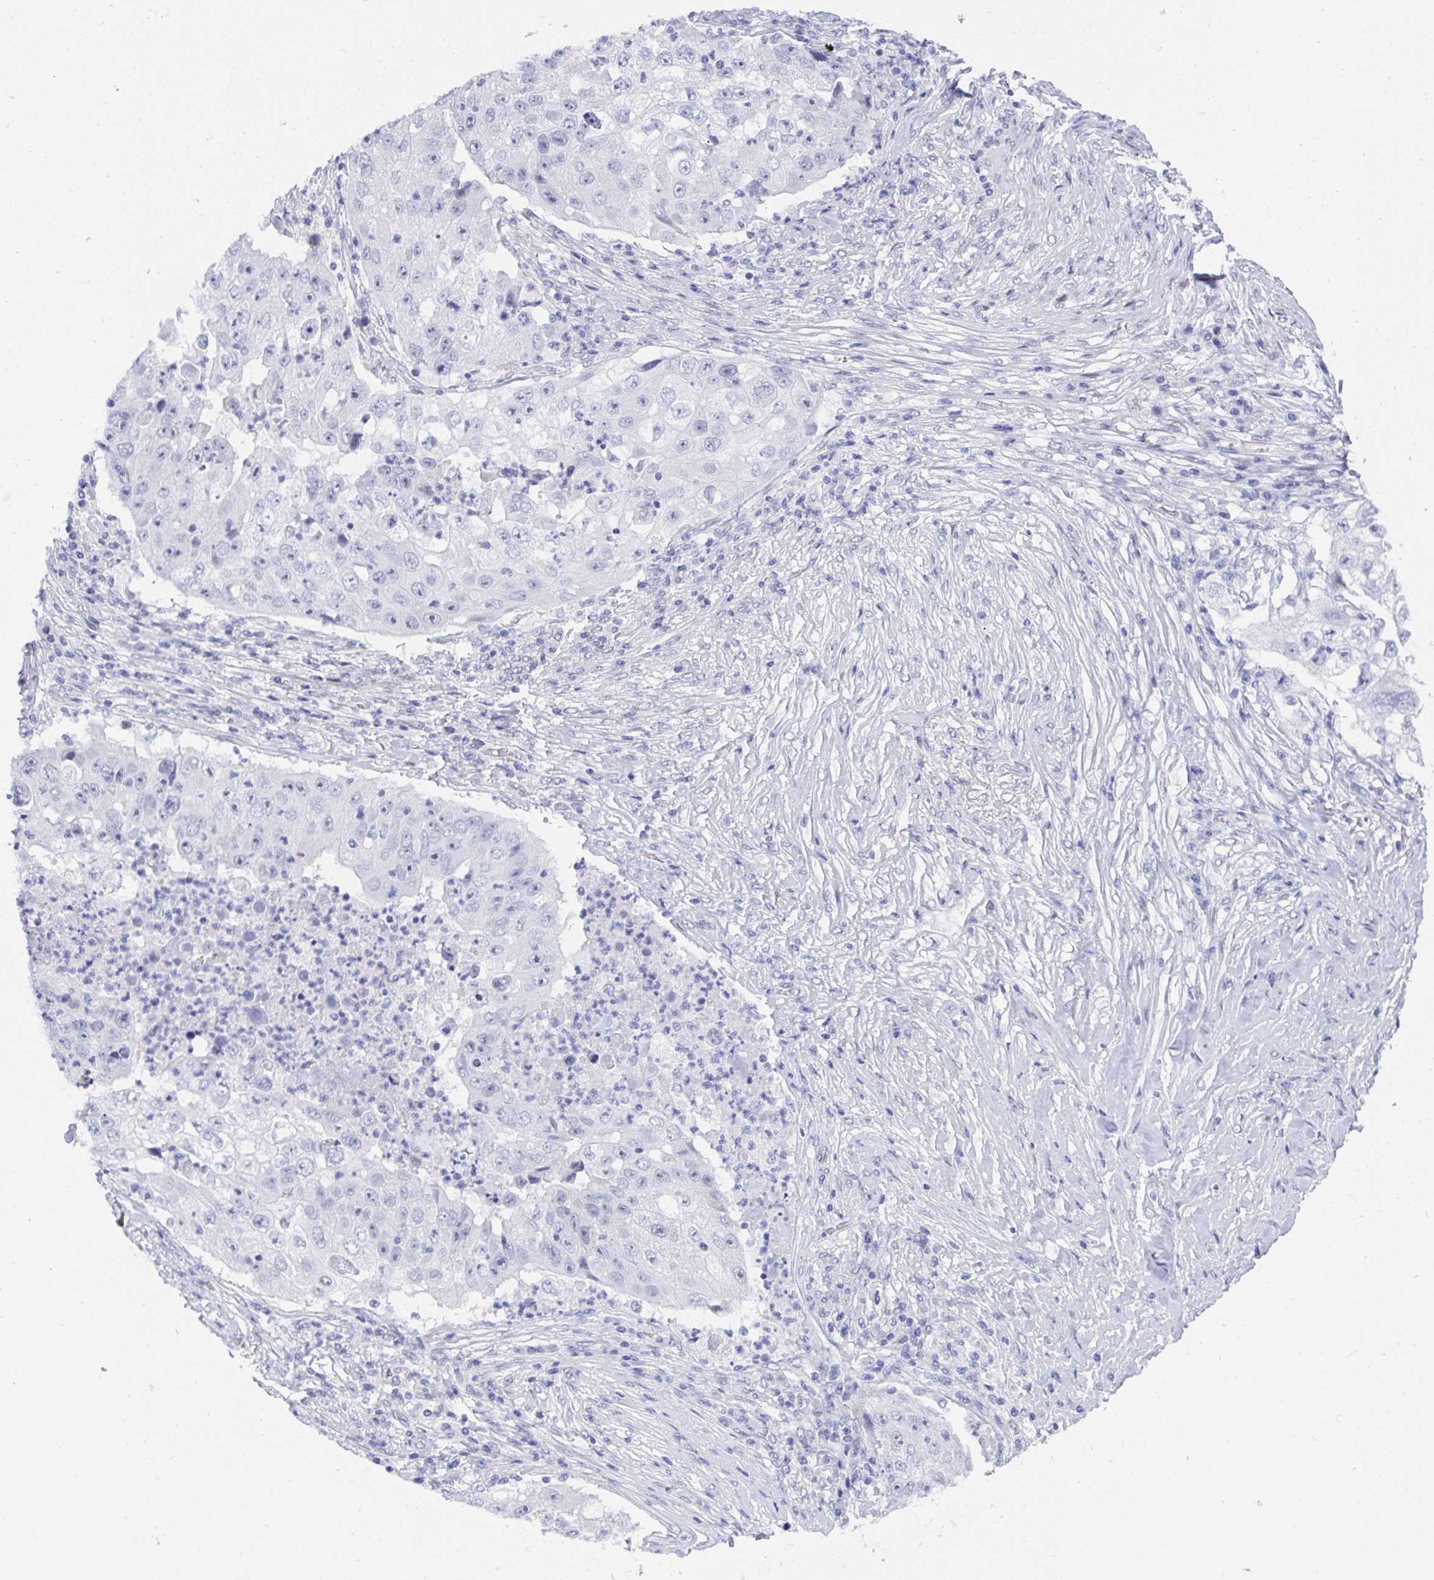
{"staining": {"intensity": "negative", "quantity": "none", "location": "none"}, "tissue": "lung cancer", "cell_type": "Tumor cells", "image_type": "cancer", "snomed": [{"axis": "morphology", "description": "Squamous cell carcinoma, NOS"}, {"axis": "topography", "description": "Lung"}], "caption": "High magnification brightfield microscopy of lung cancer stained with DAB (3,3'-diaminobenzidine) (brown) and counterstained with hematoxylin (blue): tumor cells show no significant staining.", "gene": "MFSD4A", "patient": {"sex": "male", "age": 64}}